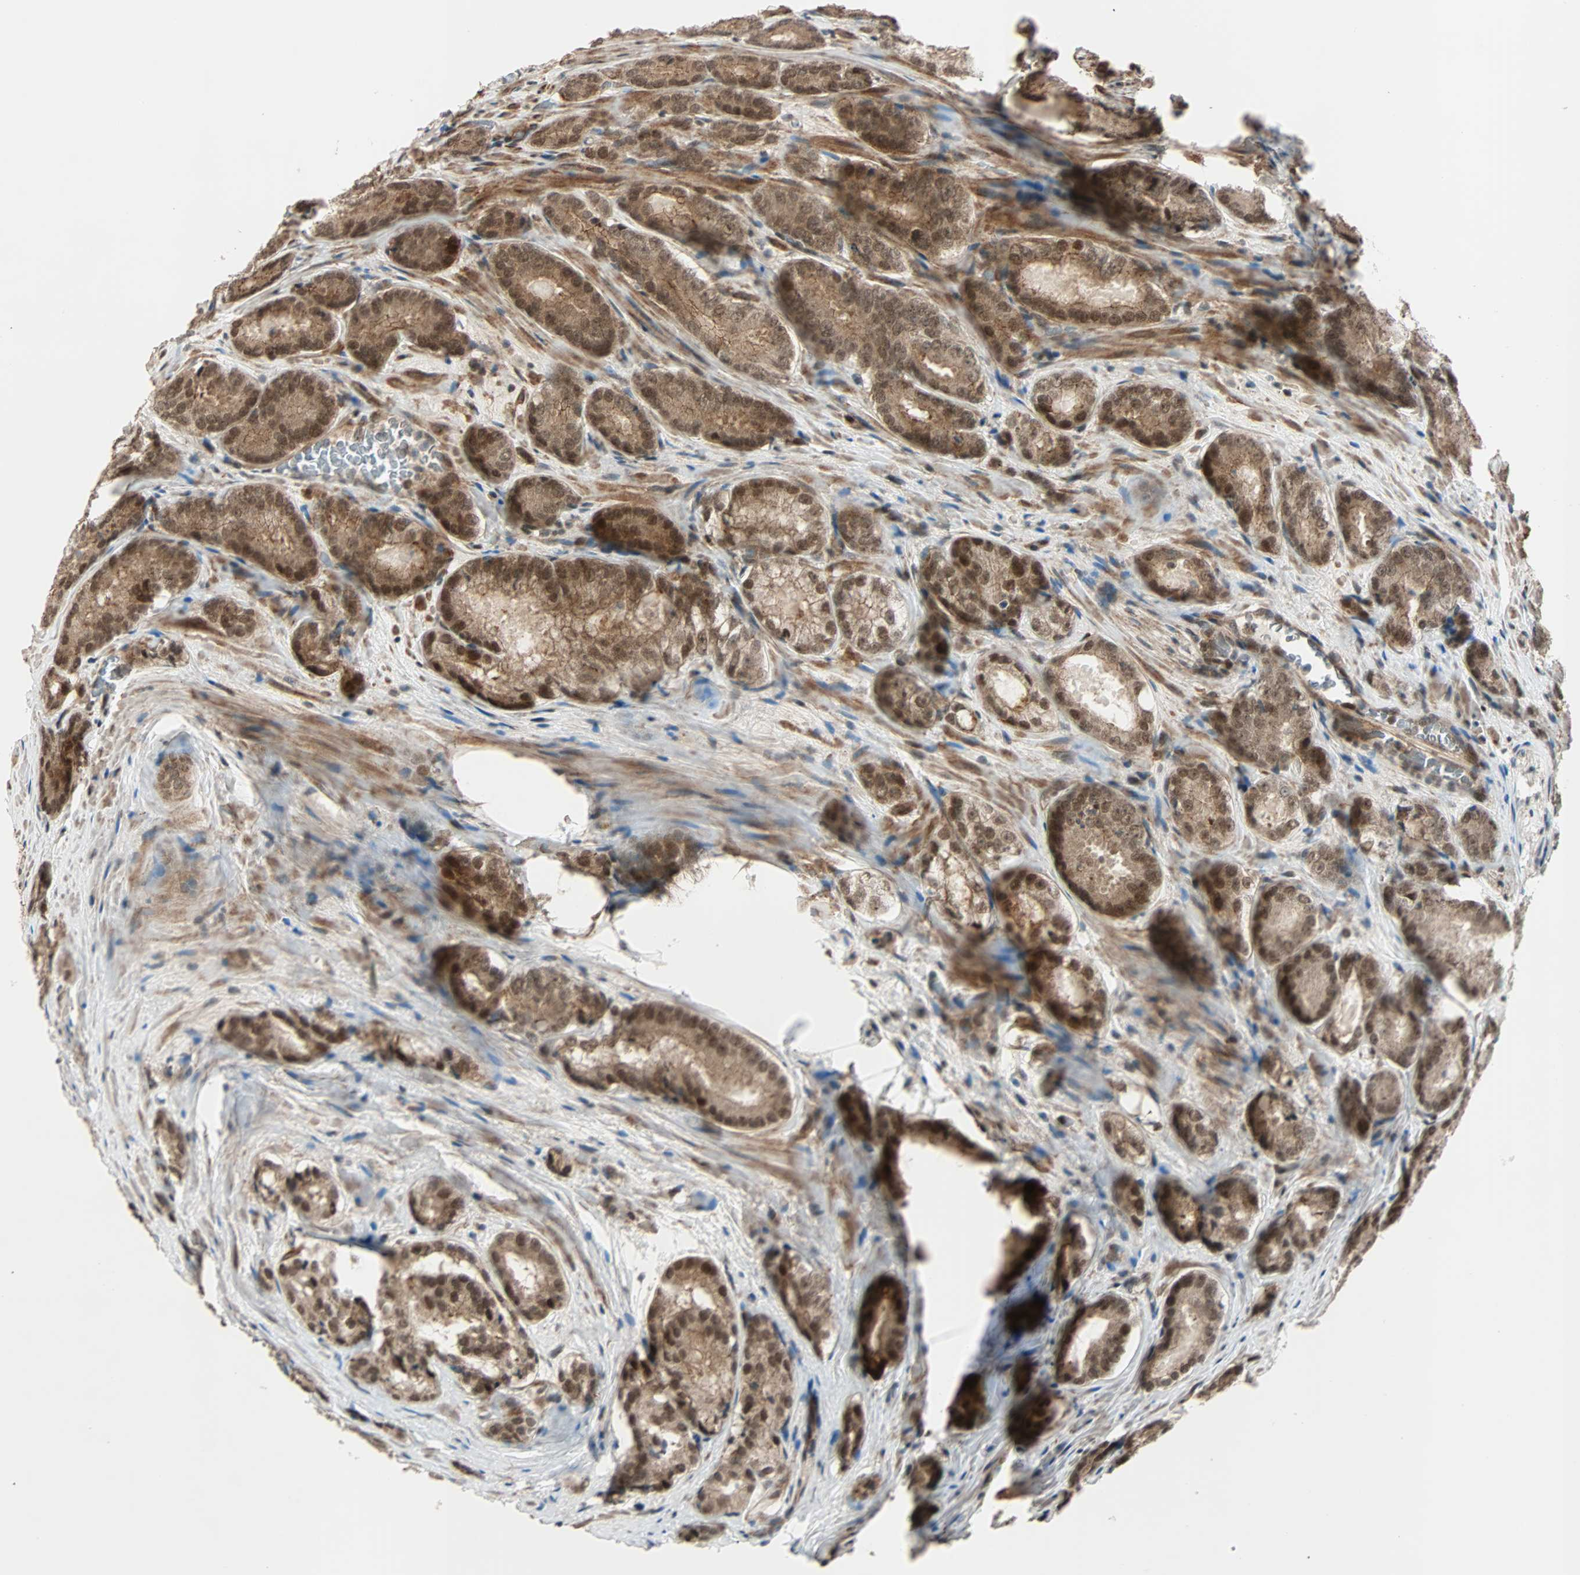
{"staining": {"intensity": "strong", "quantity": ">75%", "location": "cytoplasmic/membranous,nuclear"}, "tissue": "prostate cancer", "cell_type": "Tumor cells", "image_type": "cancer", "snomed": [{"axis": "morphology", "description": "Adenocarcinoma, High grade"}, {"axis": "topography", "description": "Prostate"}], "caption": "Immunohistochemical staining of prostate cancer displays high levels of strong cytoplasmic/membranous and nuclear protein expression in approximately >75% of tumor cells. The staining was performed using DAB (3,3'-diaminobenzidine), with brown indicating positive protein expression. Nuclei are stained blue with hematoxylin.", "gene": "CBX4", "patient": {"sex": "male", "age": 64}}